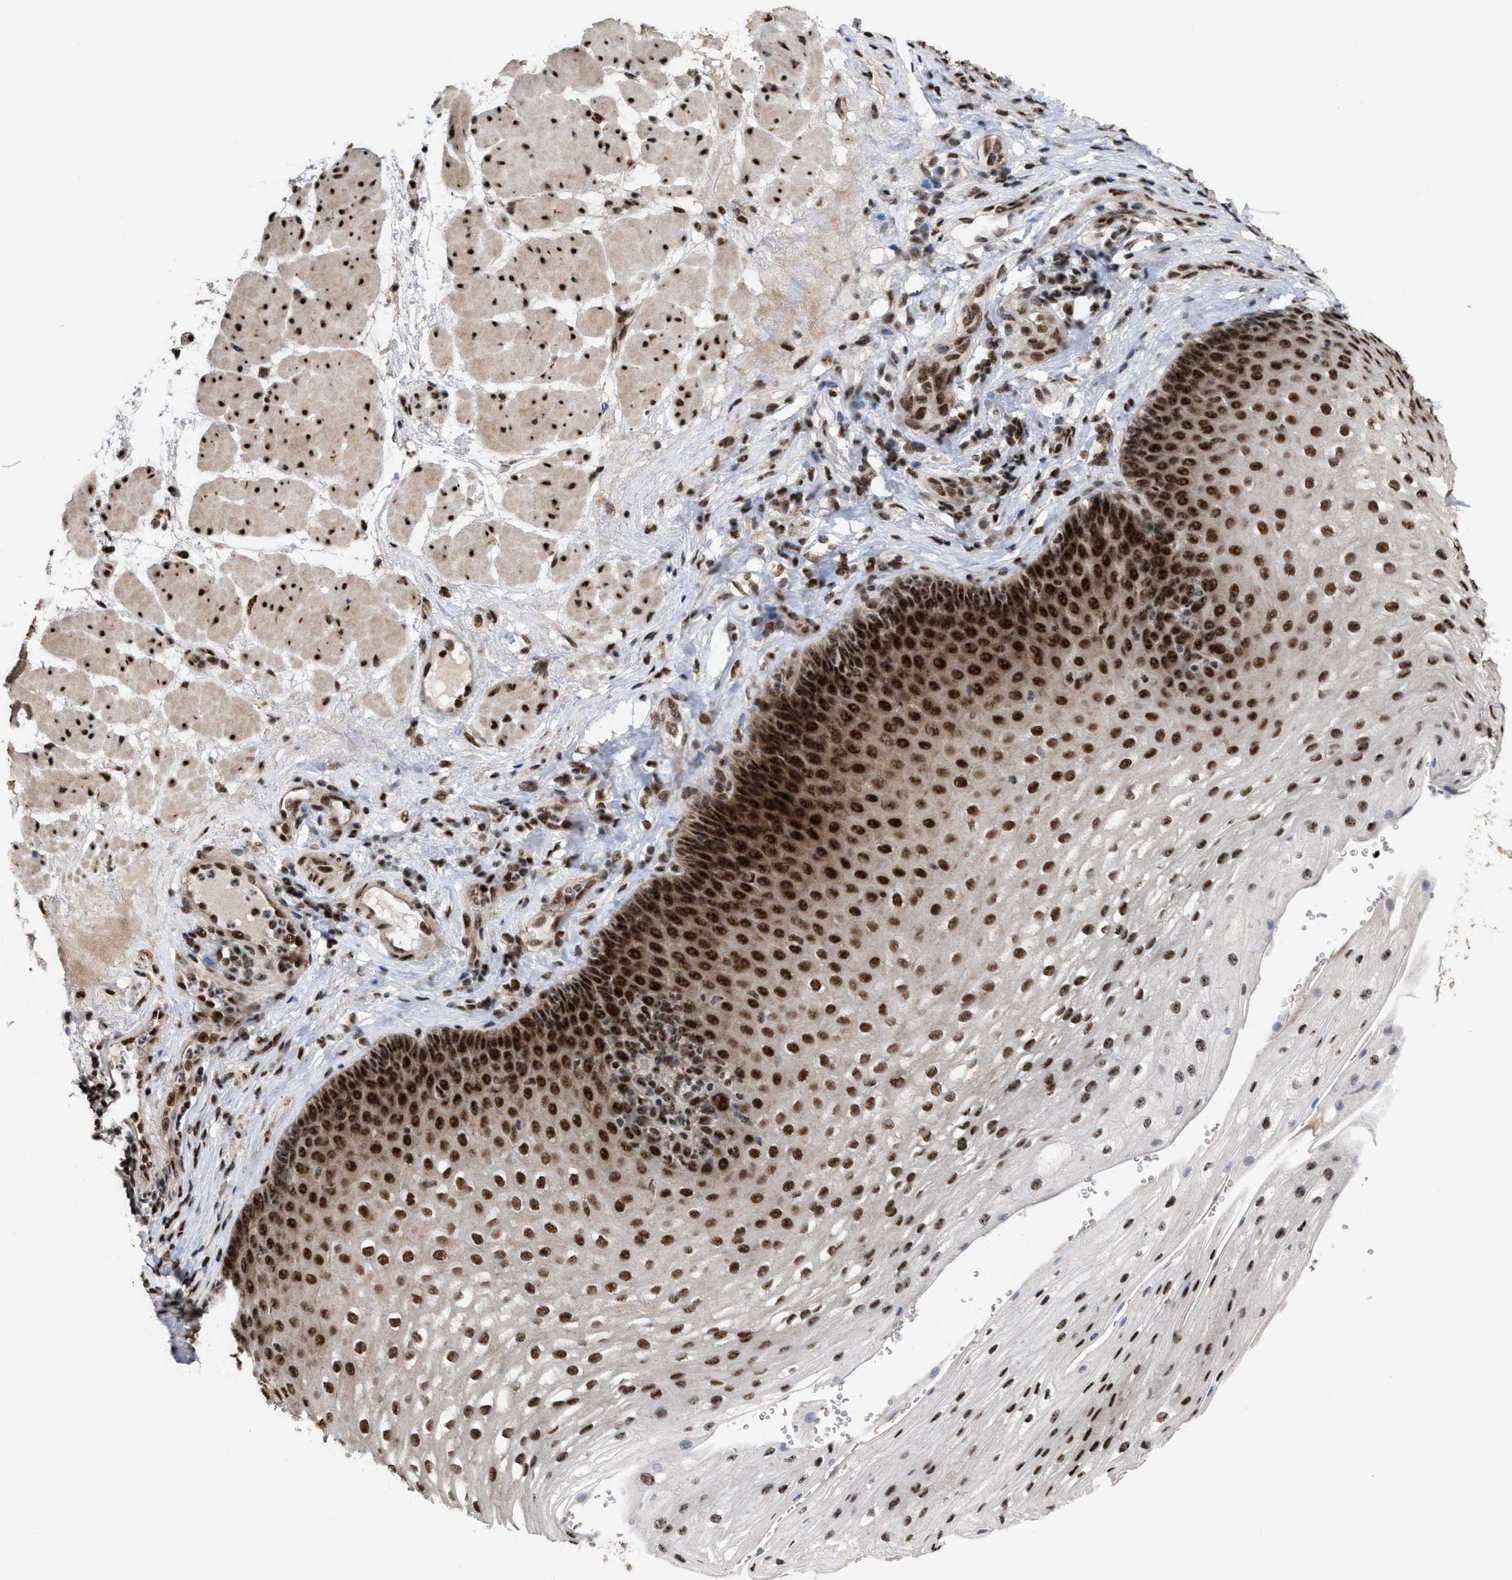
{"staining": {"intensity": "strong", "quantity": ">75%", "location": "nuclear"}, "tissue": "esophagus", "cell_type": "Squamous epithelial cells", "image_type": "normal", "snomed": [{"axis": "morphology", "description": "Normal tissue, NOS"}, {"axis": "topography", "description": "Esophagus"}], "caption": "An immunohistochemistry (IHC) photomicrograph of normal tissue is shown. Protein staining in brown highlights strong nuclear positivity in esophagus within squamous epithelial cells. The staining is performed using DAB brown chromogen to label protein expression. The nuclei are counter-stained blue using hematoxylin.", "gene": "EIF4A3", "patient": {"sex": "female", "age": 66}}